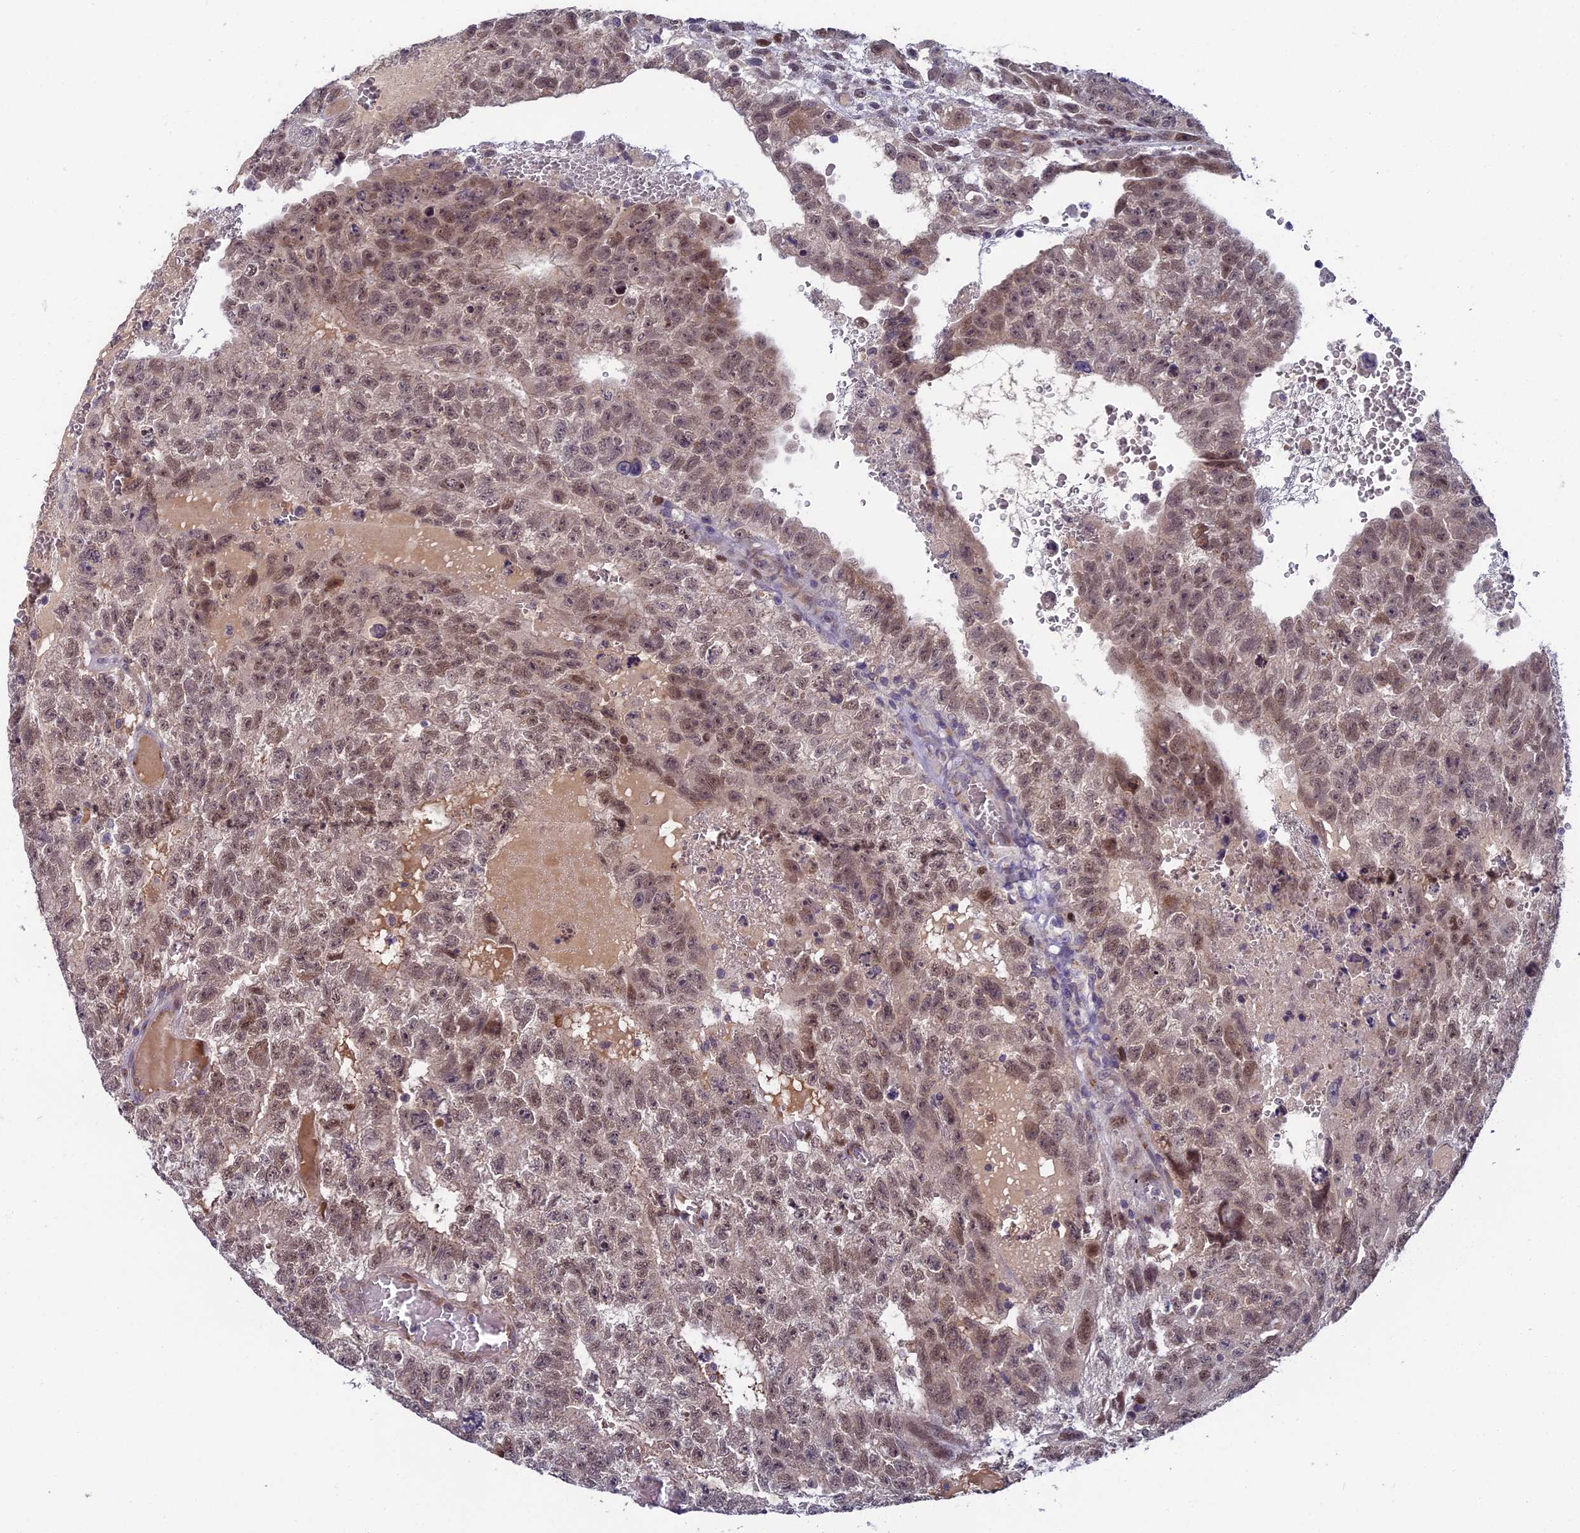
{"staining": {"intensity": "moderate", "quantity": "25%-75%", "location": "nuclear"}, "tissue": "testis cancer", "cell_type": "Tumor cells", "image_type": "cancer", "snomed": [{"axis": "morphology", "description": "Carcinoma, Embryonal, NOS"}, {"axis": "topography", "description": "Testis"}], "caption": "Embryonal carcinoma (testis) tissue displays moderate nuclear positivity in about 25%-75% of tumor cells", "gene": "LIG1", "patient": {"sex": "male", "age": 26}}